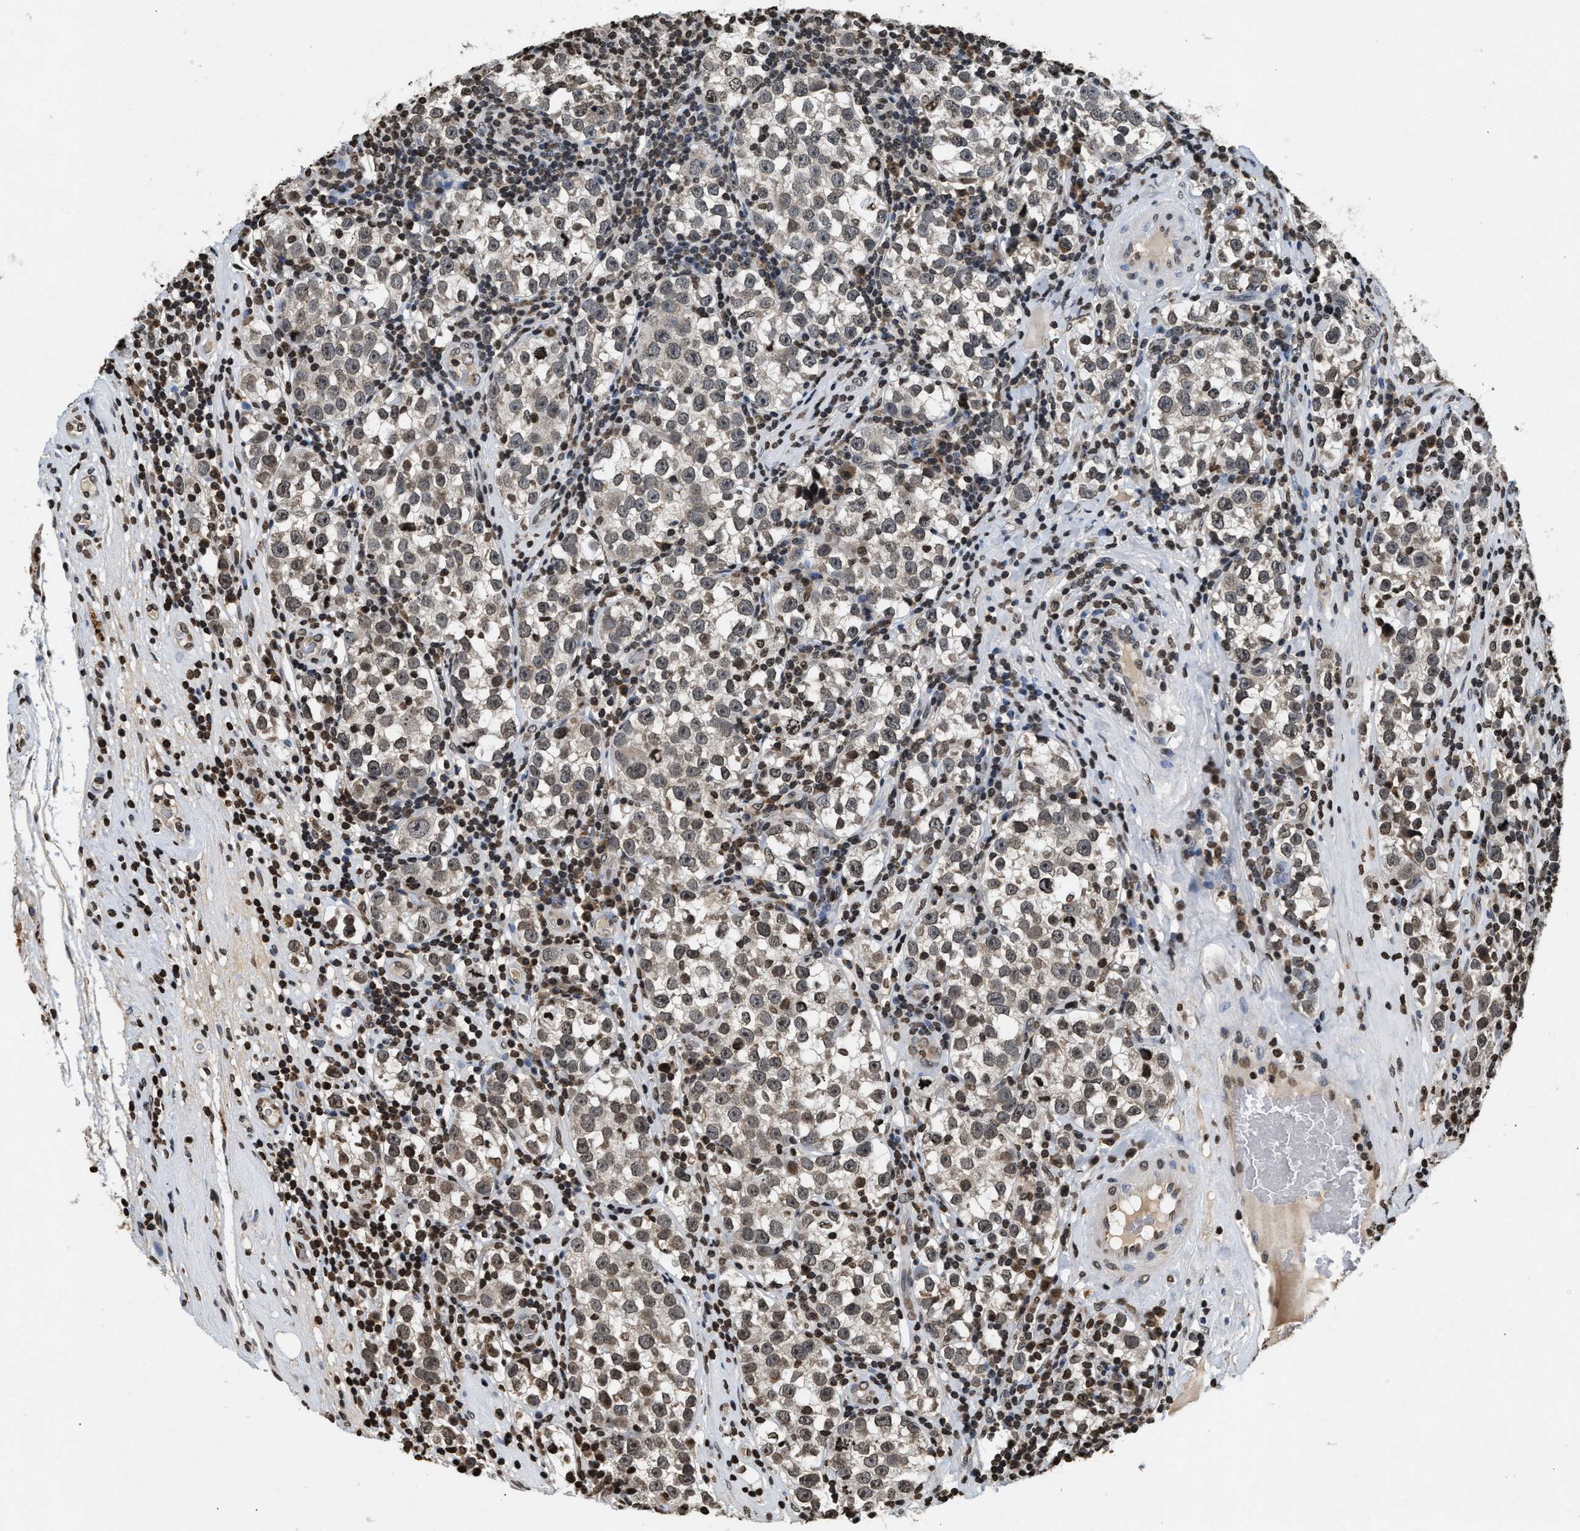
{"staining": {"intensity": "weak", "quantity": "<25%", "location": "nuclear"}, "tissue": "testis cancer", "cell_type": "Tumor cells", "image_type": "cancer", "snomed": [{"axis": "morphology", "description": "Normal tissue, NOS"}, {"axis": "morphology", "description": "Seminoma, NOS"}, {"axis": "topography", "description": "Testis"}], "caption": "A high-resolution photomicrograph shows IHC staining of testis cancer, which demonstrates no significant positivity in tumor cells.", "gene": "DNASE1L3", "patient": {"sex": "male", "age": 43}}